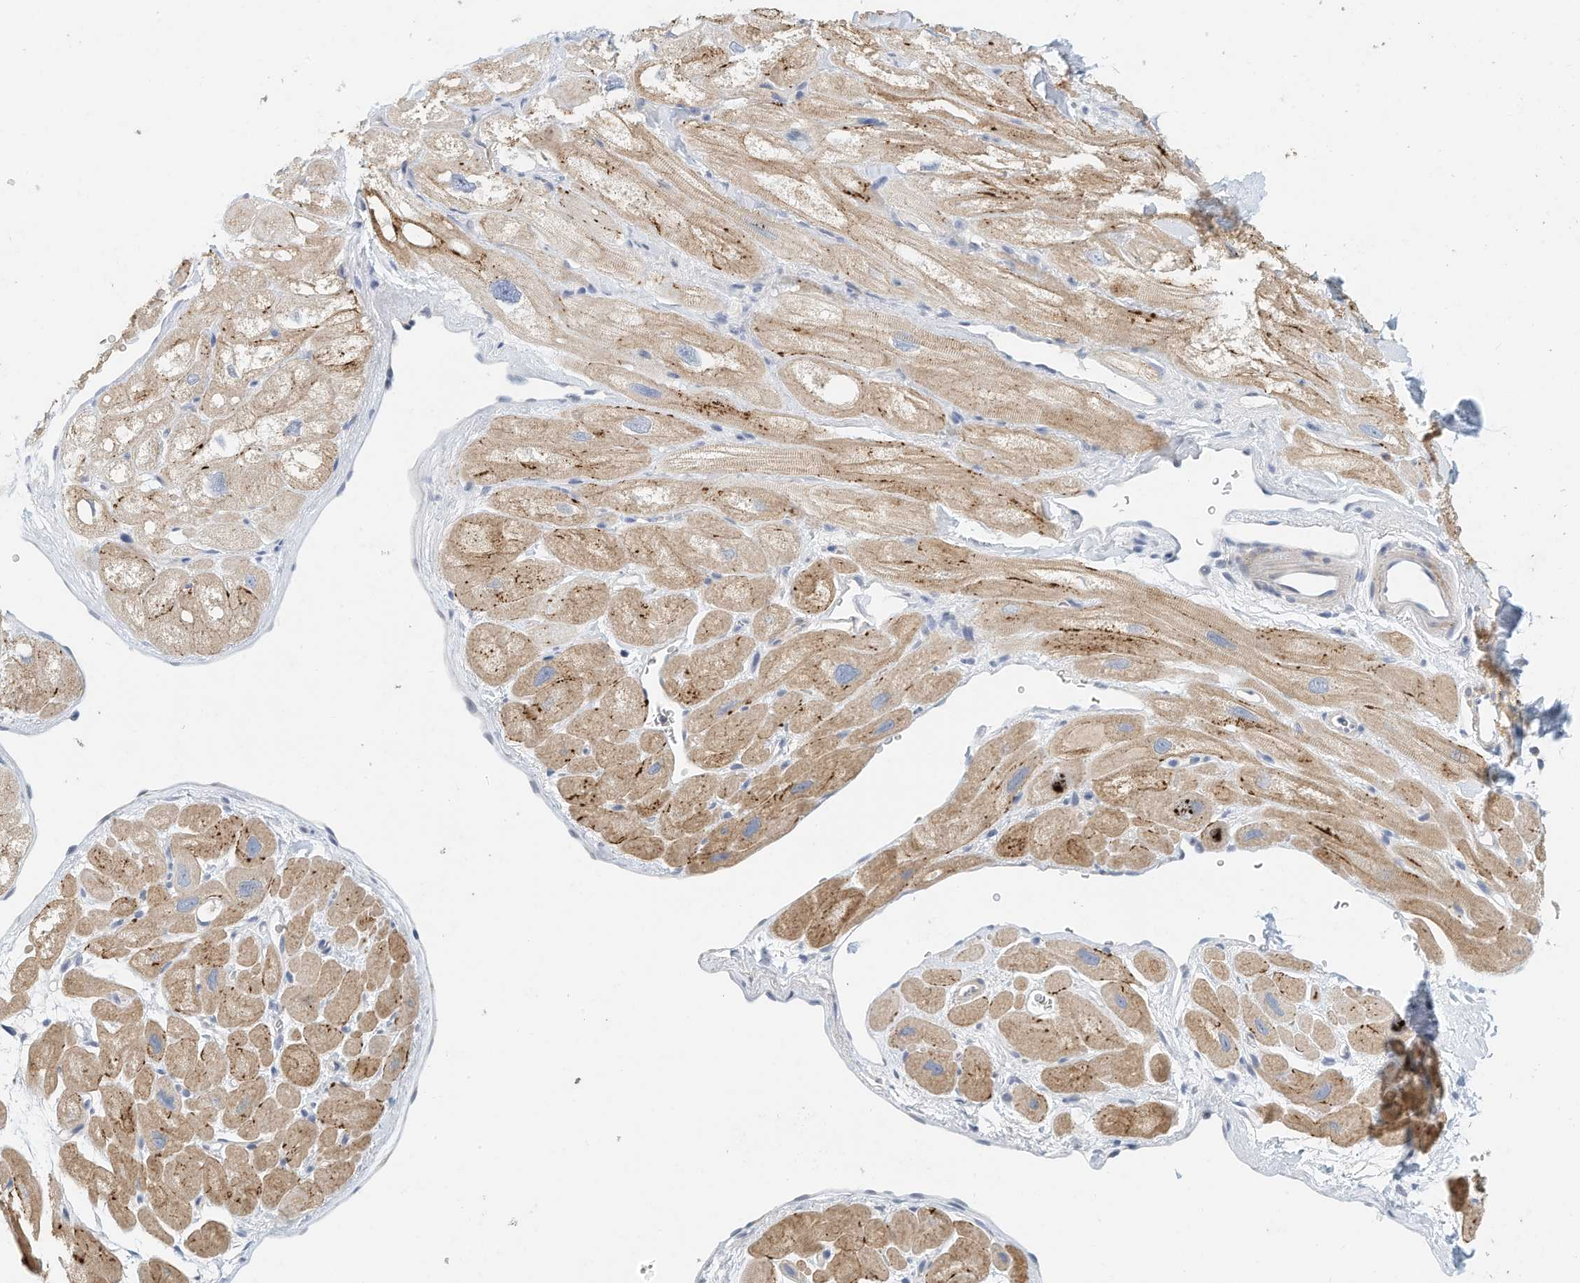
{"staining": {"intensity": "moderate", "quantity": ">75%", "location": "cytoplasmic/membranous"}, "tissue": "heart muscle", "cell_type": "Cardiomyocytes", "image_type": "normal", "snomed": [{"axis": "morphology", "description": "Normal tissue, NOS"}, {"axis": "topography", "description": "Heart"}], "caption": "A high-resolution photomicrograph shows IHC staining of normal heart muscle, which exhibits moderate cytoplasmic/membranous positivity in about >75% of cardiomyocytes. The protein is stained brown, and the nuclei are stained in blue (DAB (3,3'-diaminobenzidine) IHC with brightfield microscopy, high magnification).", "gene": "MICAL1", "patient": {"sex": "male", "age": 49}}